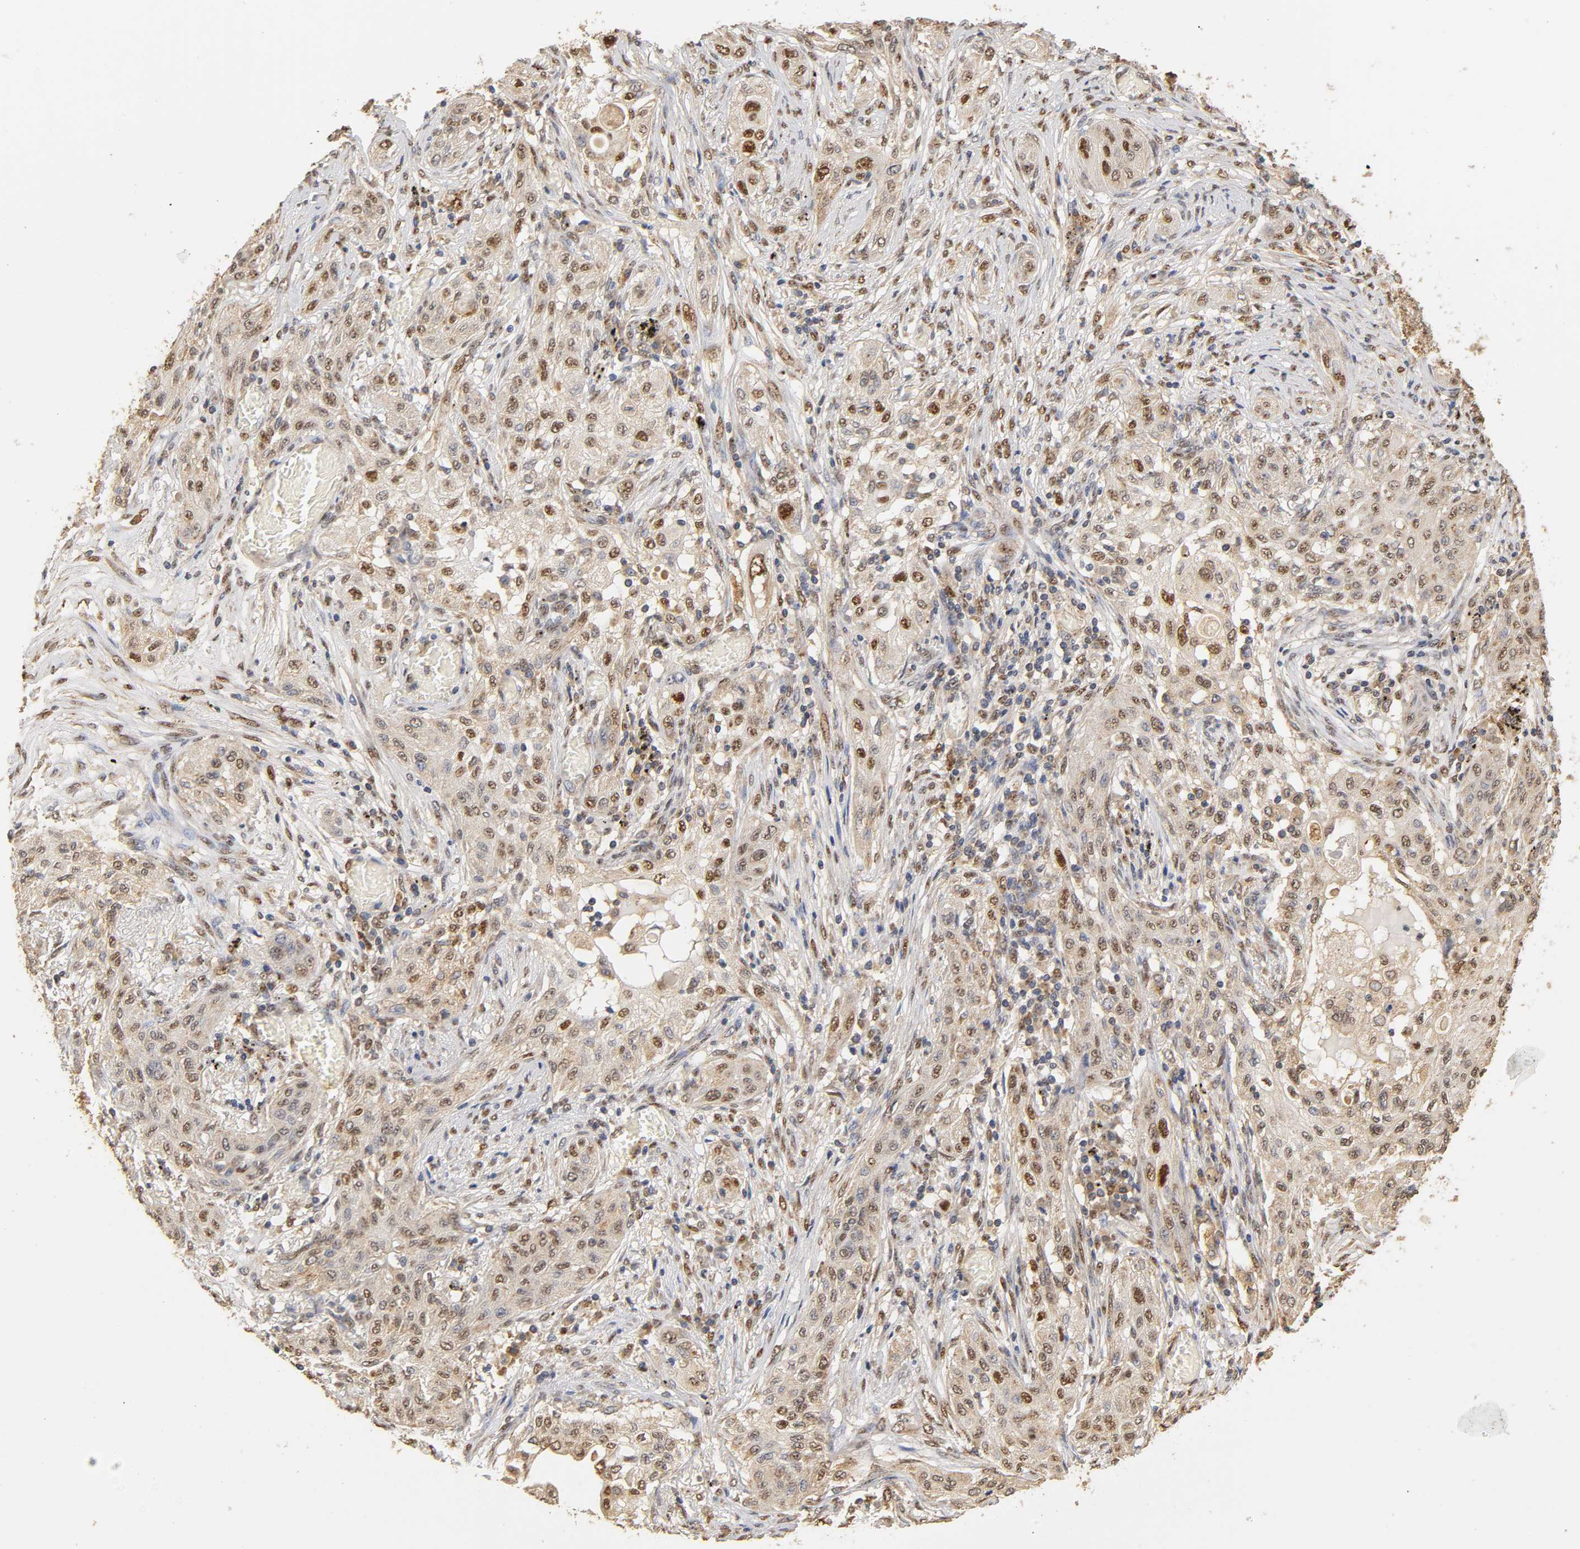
{"staining": {"intensity": "moderate", "quantity": ">75%", "location": "cytoplasmic/membranous"}, "tissue": "lung cancer", "cell_type": "Tumor cells", "image_type": "cancer", "snomed": [{"axis": "morphology", "description": "Squamous cell carcinoma, NOS"}, {"axis": "topography", "description": "Lung"}], "caption": "Lung cancer (squamous cell carcinoma) stained for a protein (brown) demonstrates moderate cytoplasmic/membranous positive positivity in about >75% of tumor cells.", "gene": "PKN1", "patient": {"sex": "female", "age": 47}}